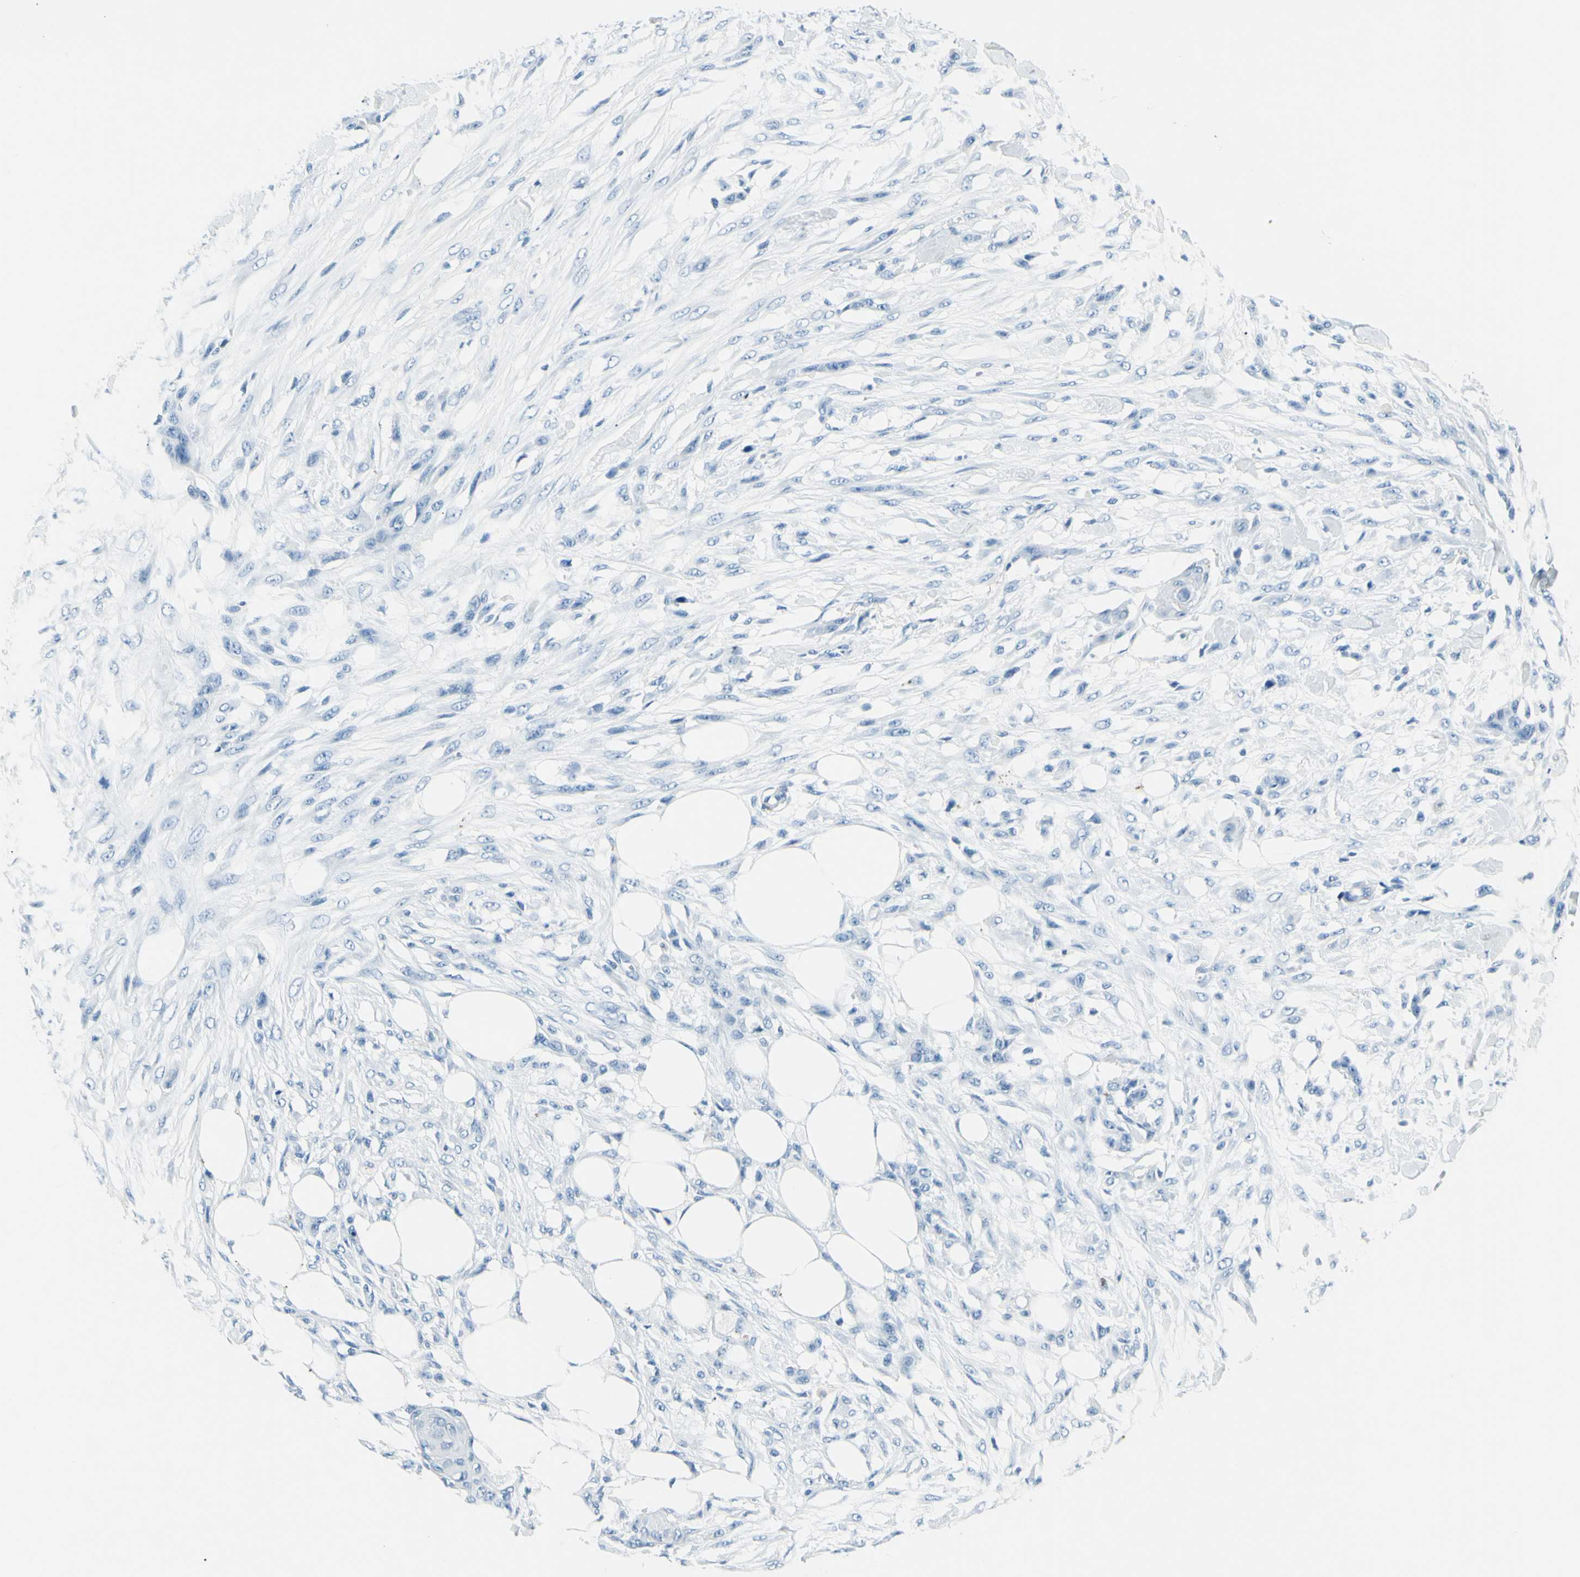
{"staining": {"intensity": "negative", "quantity": "none", "location": "none"}, "tissue": "skin cancer", "cell_type": "Tumor cells", "image_type": "cancer", "snomed": [{"axis": "morphology", "description": "Squamous cell carcinoma, NOS"}, {"axis": "topography", "description": "Skin"}], "caption": "Immunohistochemistry histopathology image of skin cancer stained for a protein (brown), which shows no positivity in tumor cells.", "gene": "CDH15", "patient": {"sex": "female", "age": 59}}